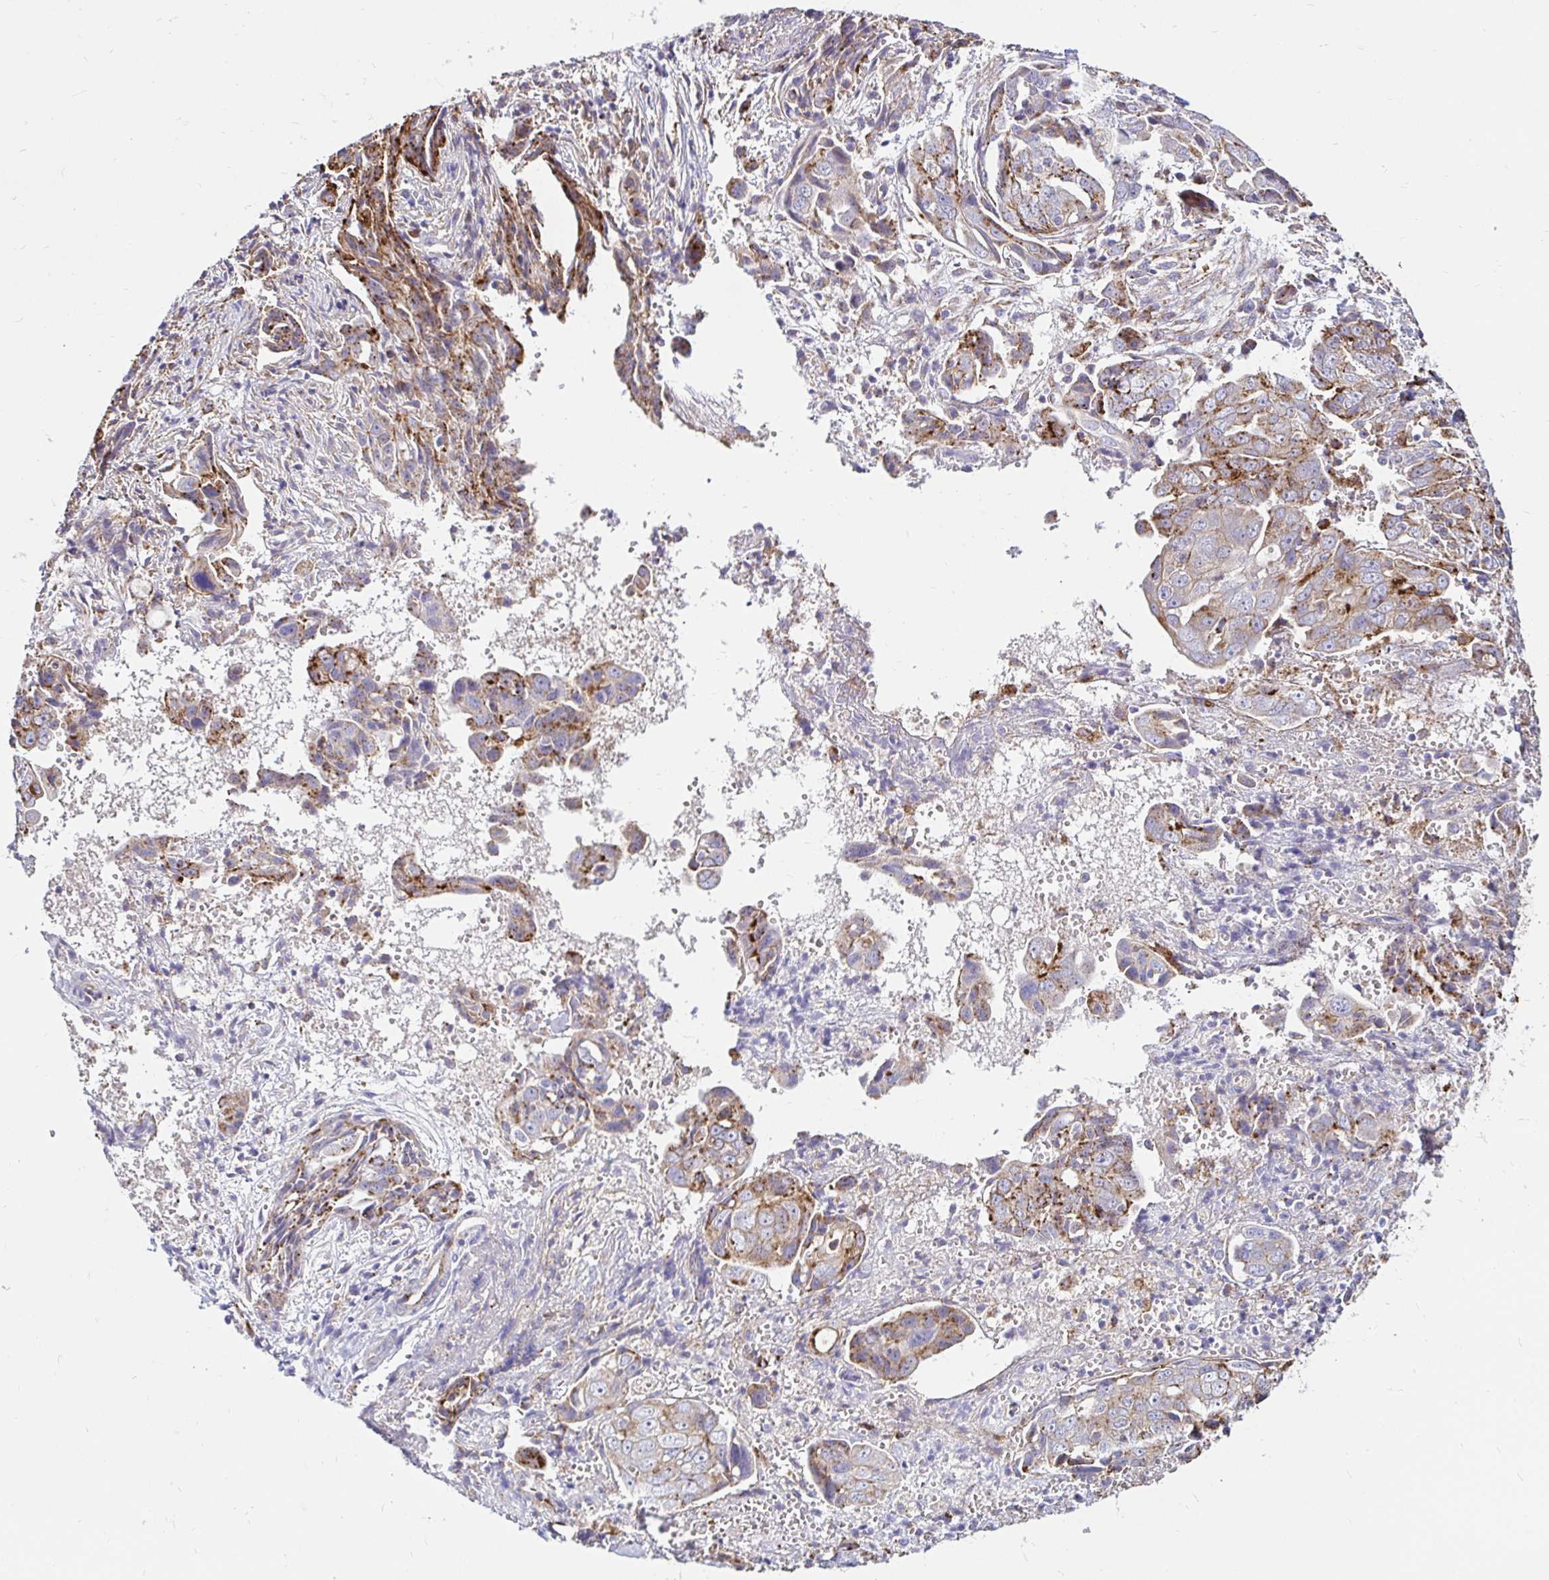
{"staining": {"intensity": "moderate", "quantity": "25%-75%", "location": "cytoplasmic/membranous"}, "tissue": "ovarian cancer", "cell_type": "Tumor cells", "image_type": "cancer", "snomed": [{"axis": "morphology", "description": "Carcinoma, endometroid"}, {"axis": "topography", "description": "Ovary"}], "caption": "The micrograph displays staining of ovarian cancer, revealing moderate cytoplasmic/membranous protein staining (brown color) within tumor cells.", "gene": "FUCA1", "patient": {"sex": "female", "age": 70}}